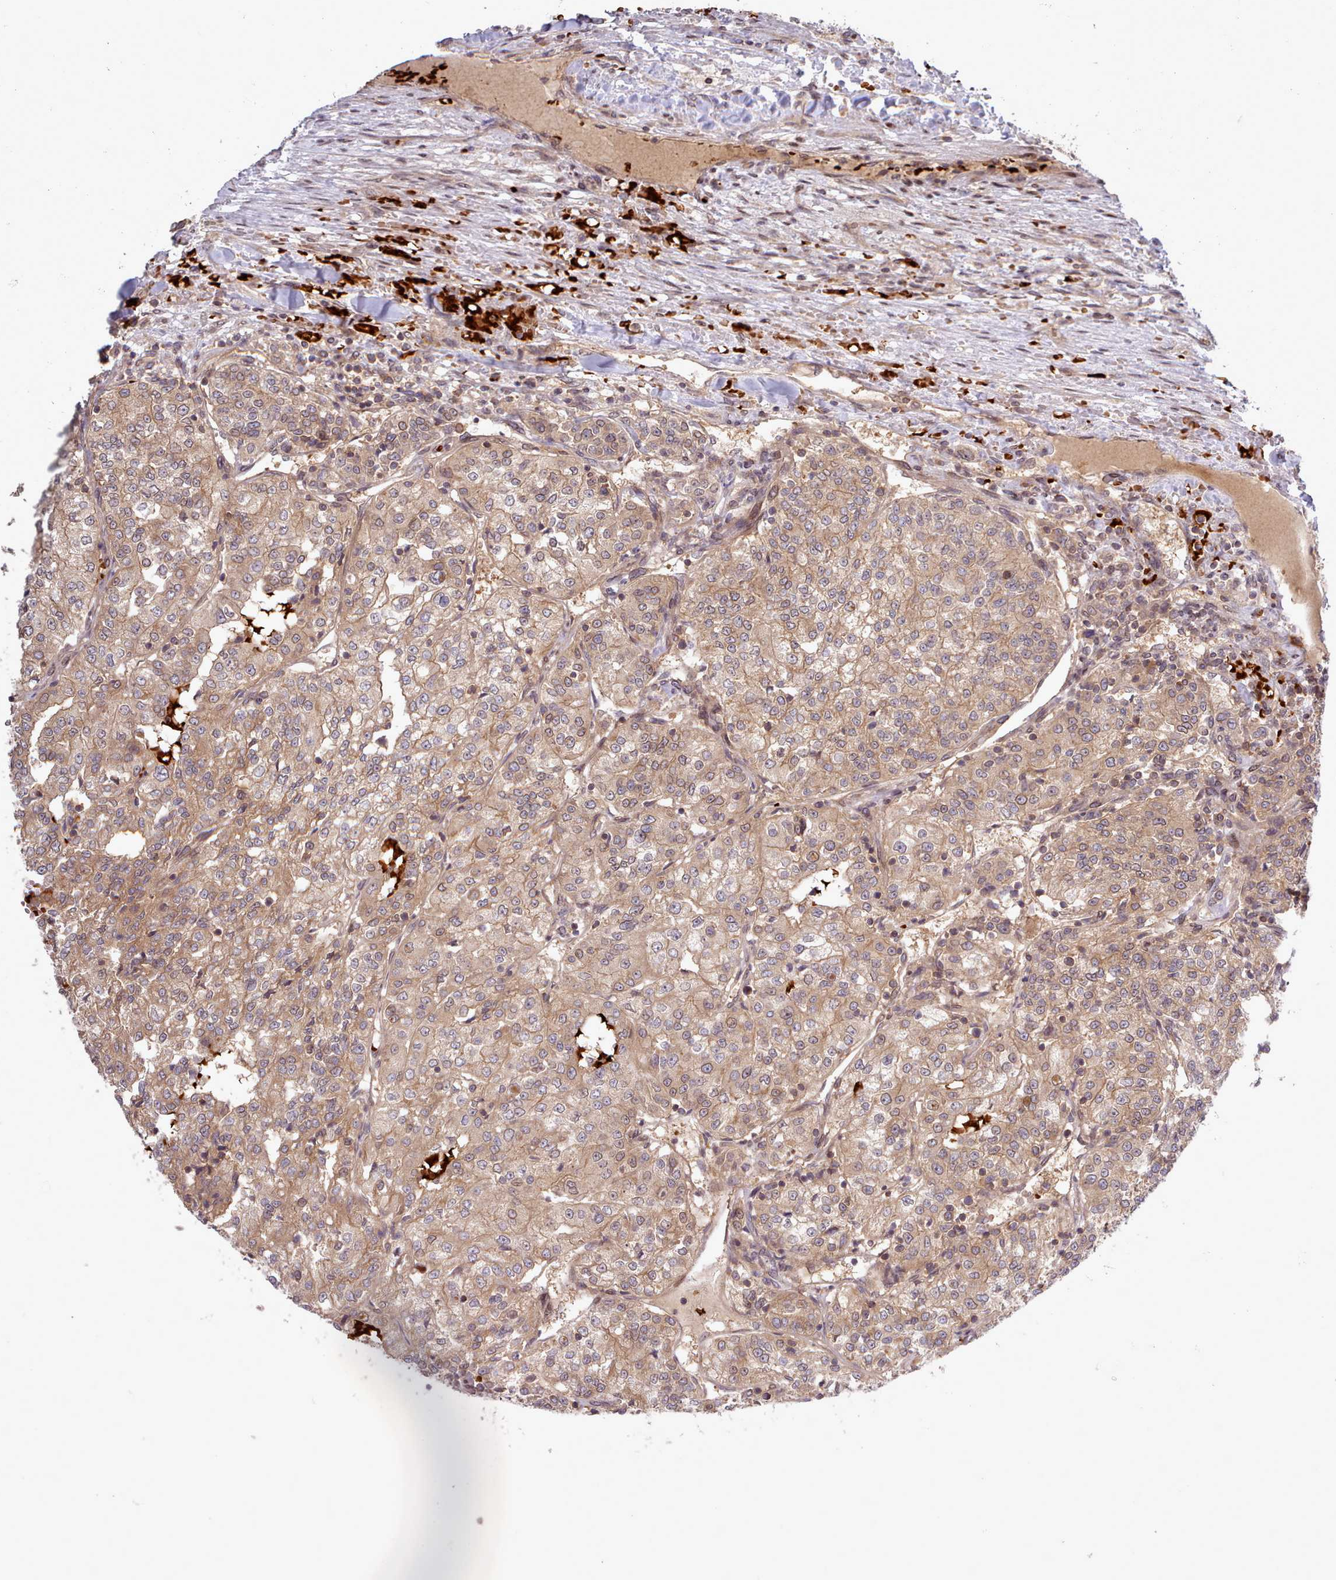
{"staining": {"intensity": "moderate", "quantity": ">75%", "location": "cytoplasmic/membranous"}, "tissue": "renal cancer", "cell_type": "Tumor cells", "image_type": "cancer", "snomed": [{"axis": "morphology", "description": "Adenocarcinoma, NOS"}, {"axis": "topography", "description": "Kidney"}], "caption": "Protein analysis of renal adenocarcinoma tissue exhibits moderate cytoplasmic/membranous staining in approximately >75% of tumor cells.", "gene": "UBE2G1", "patient": {"sex": "female", "age": 63}}